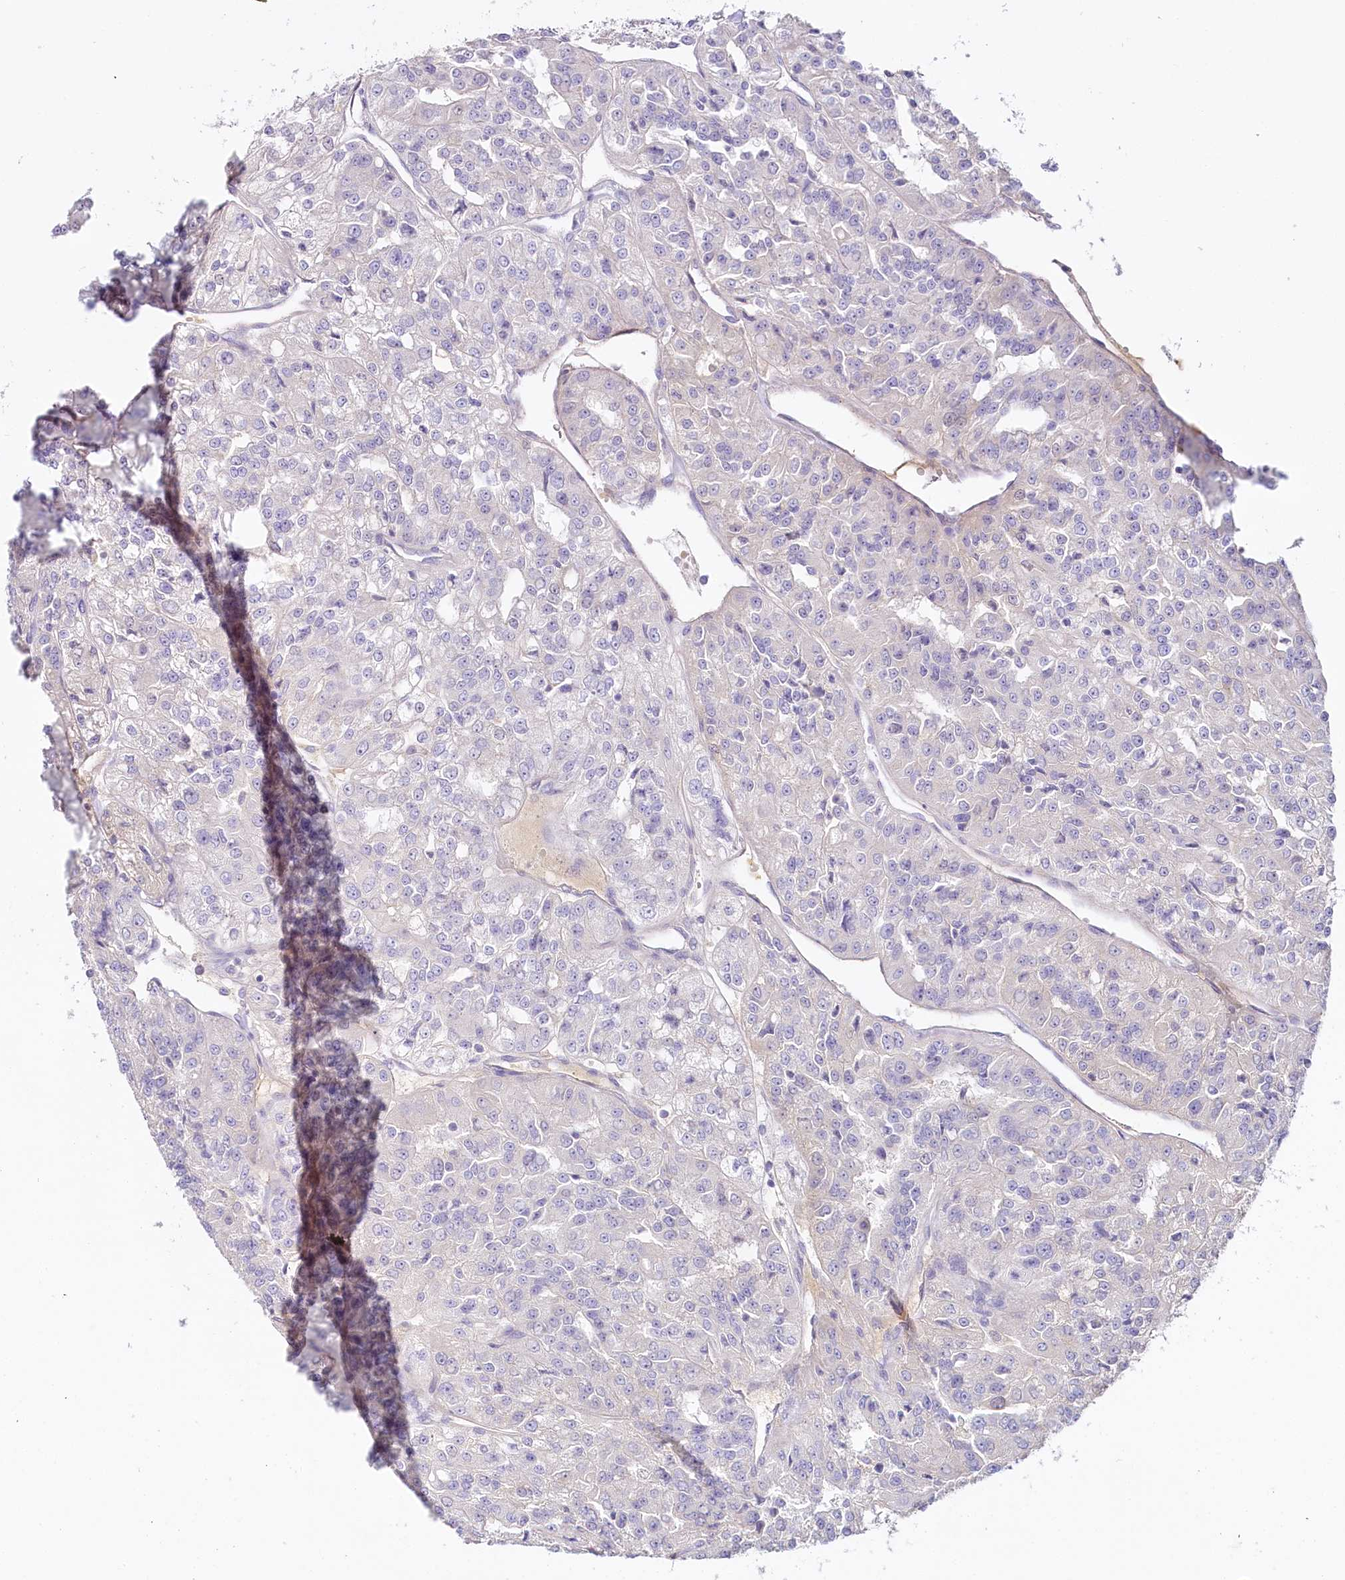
{"staining": {"intensity": "negative", "quantity": "none", "location": "none"}, "tissue": "renal cancer", "cell_type": "Tumor cells", "image_type": "cancer", "snomed": [{"axis": "morphology", "description": "Adenocarcinoma, NOS"}, {"axis": "topography", "description": "Kidney"}], "caption": "The immunohistochemistry histopathology image has no significant expression in tumor cells of renal cancer tissue. (Stains: DAB (3,3'-diaminobenzidine) immunohistochemistry (IHC) with hematoxylin counter stain, Microscopy: brightfield microscopy at high magnification).", "gene": "HPD", "patient": {"sex": "female", "age": 63}}